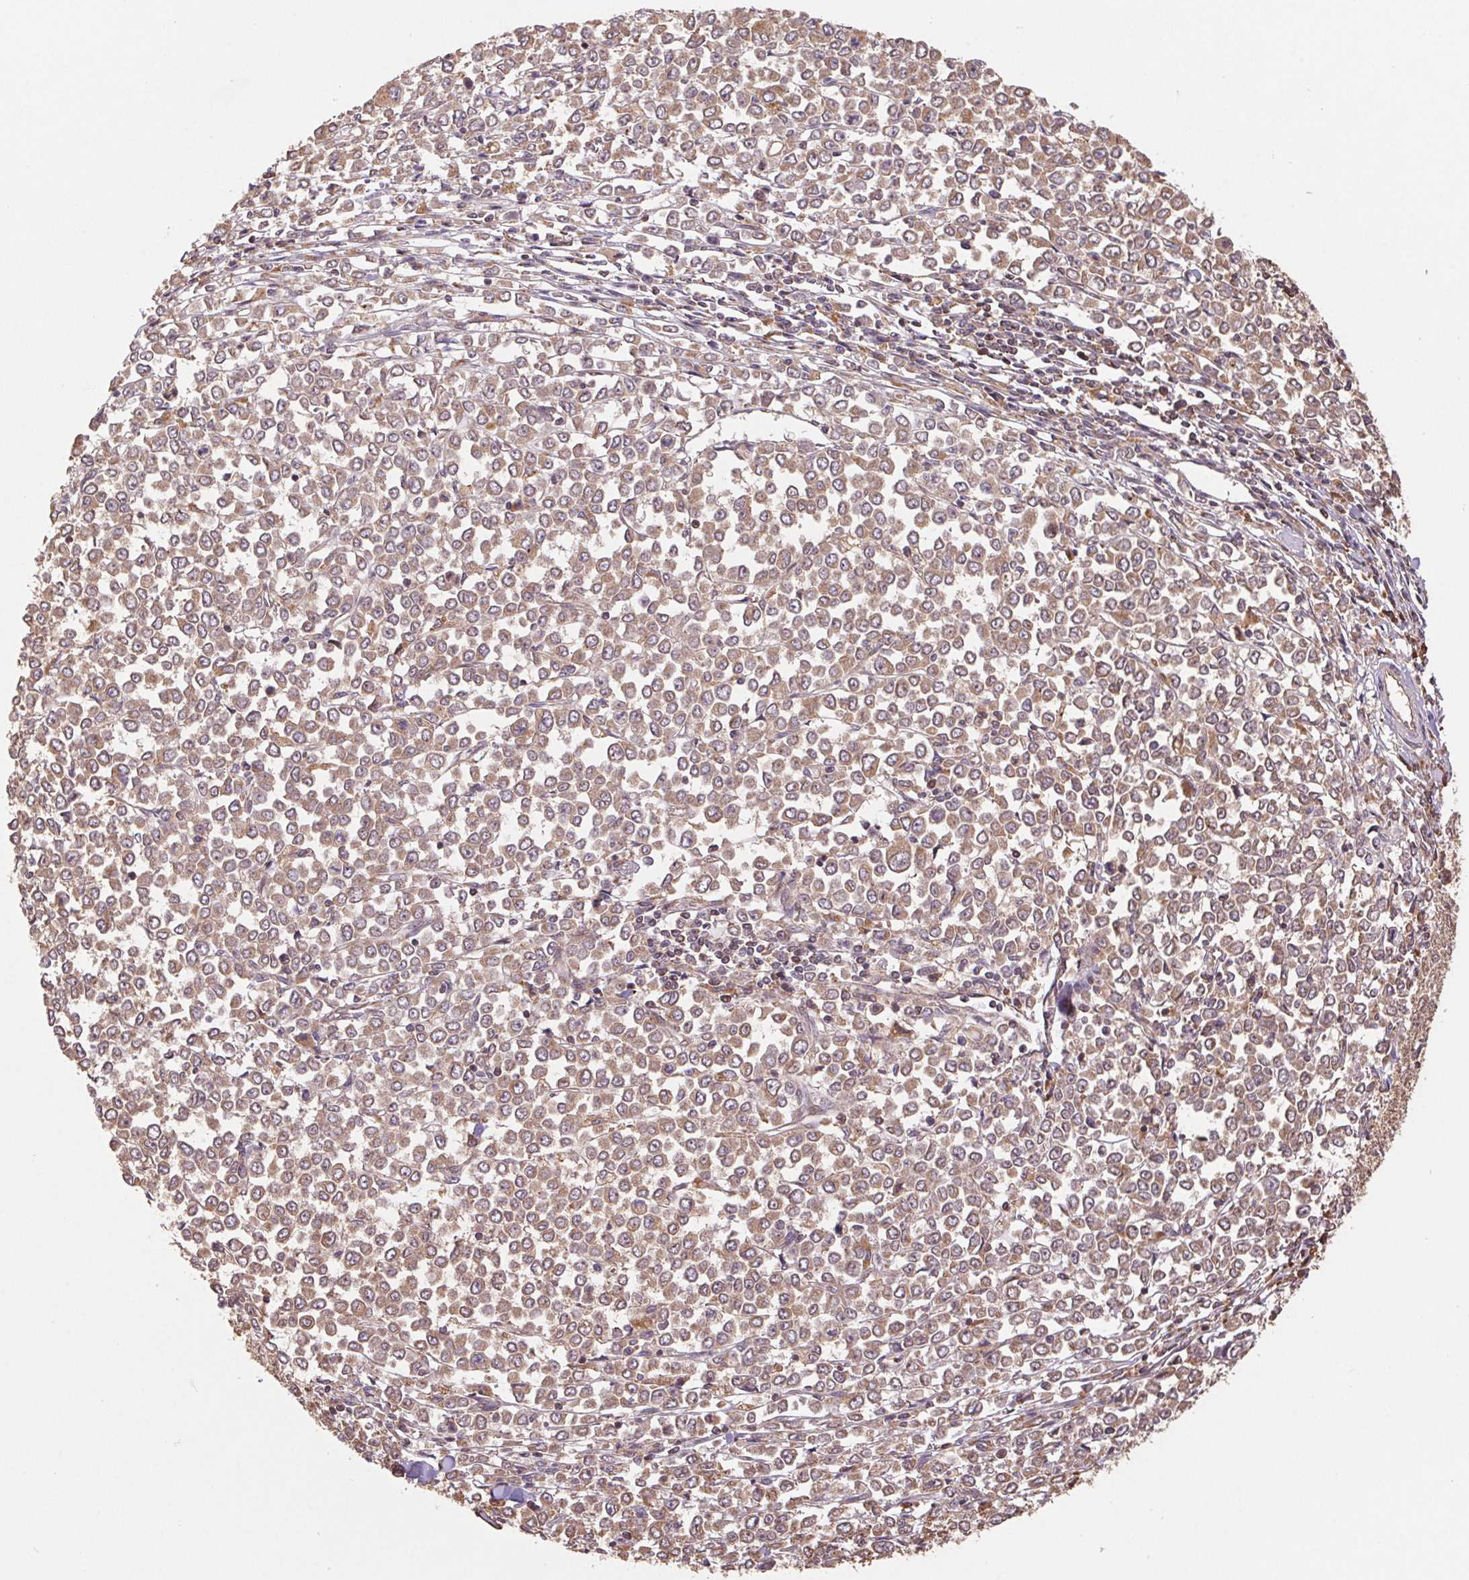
{"staining": {"intensity": "moderate", "quantity": ">75%", "location": "cytoplasmic/membranous"}, "tissue": "stomach cancer", "cell_type": "Tumor cells", "image_type": "cancer", "snomed": [{"axis": "morphology", "description": "Adenocarcinoma, NOS"}, {"axis": "topography", "description": "Stomach, upper"}], "caption": "Moderate cytoplasmic/membranous positivity is present in about >75% of tumor cells in stomach adenocarcinoma. The staining was performed using DAB (3,3'-diaminobenzidine) to visualize the protein expression in brown, while the nuclei were stained in blue with hematoxylin (Magnification: 20x).", "gene": "PDHA1", "patient": {"sex": "male", "age": 70}}